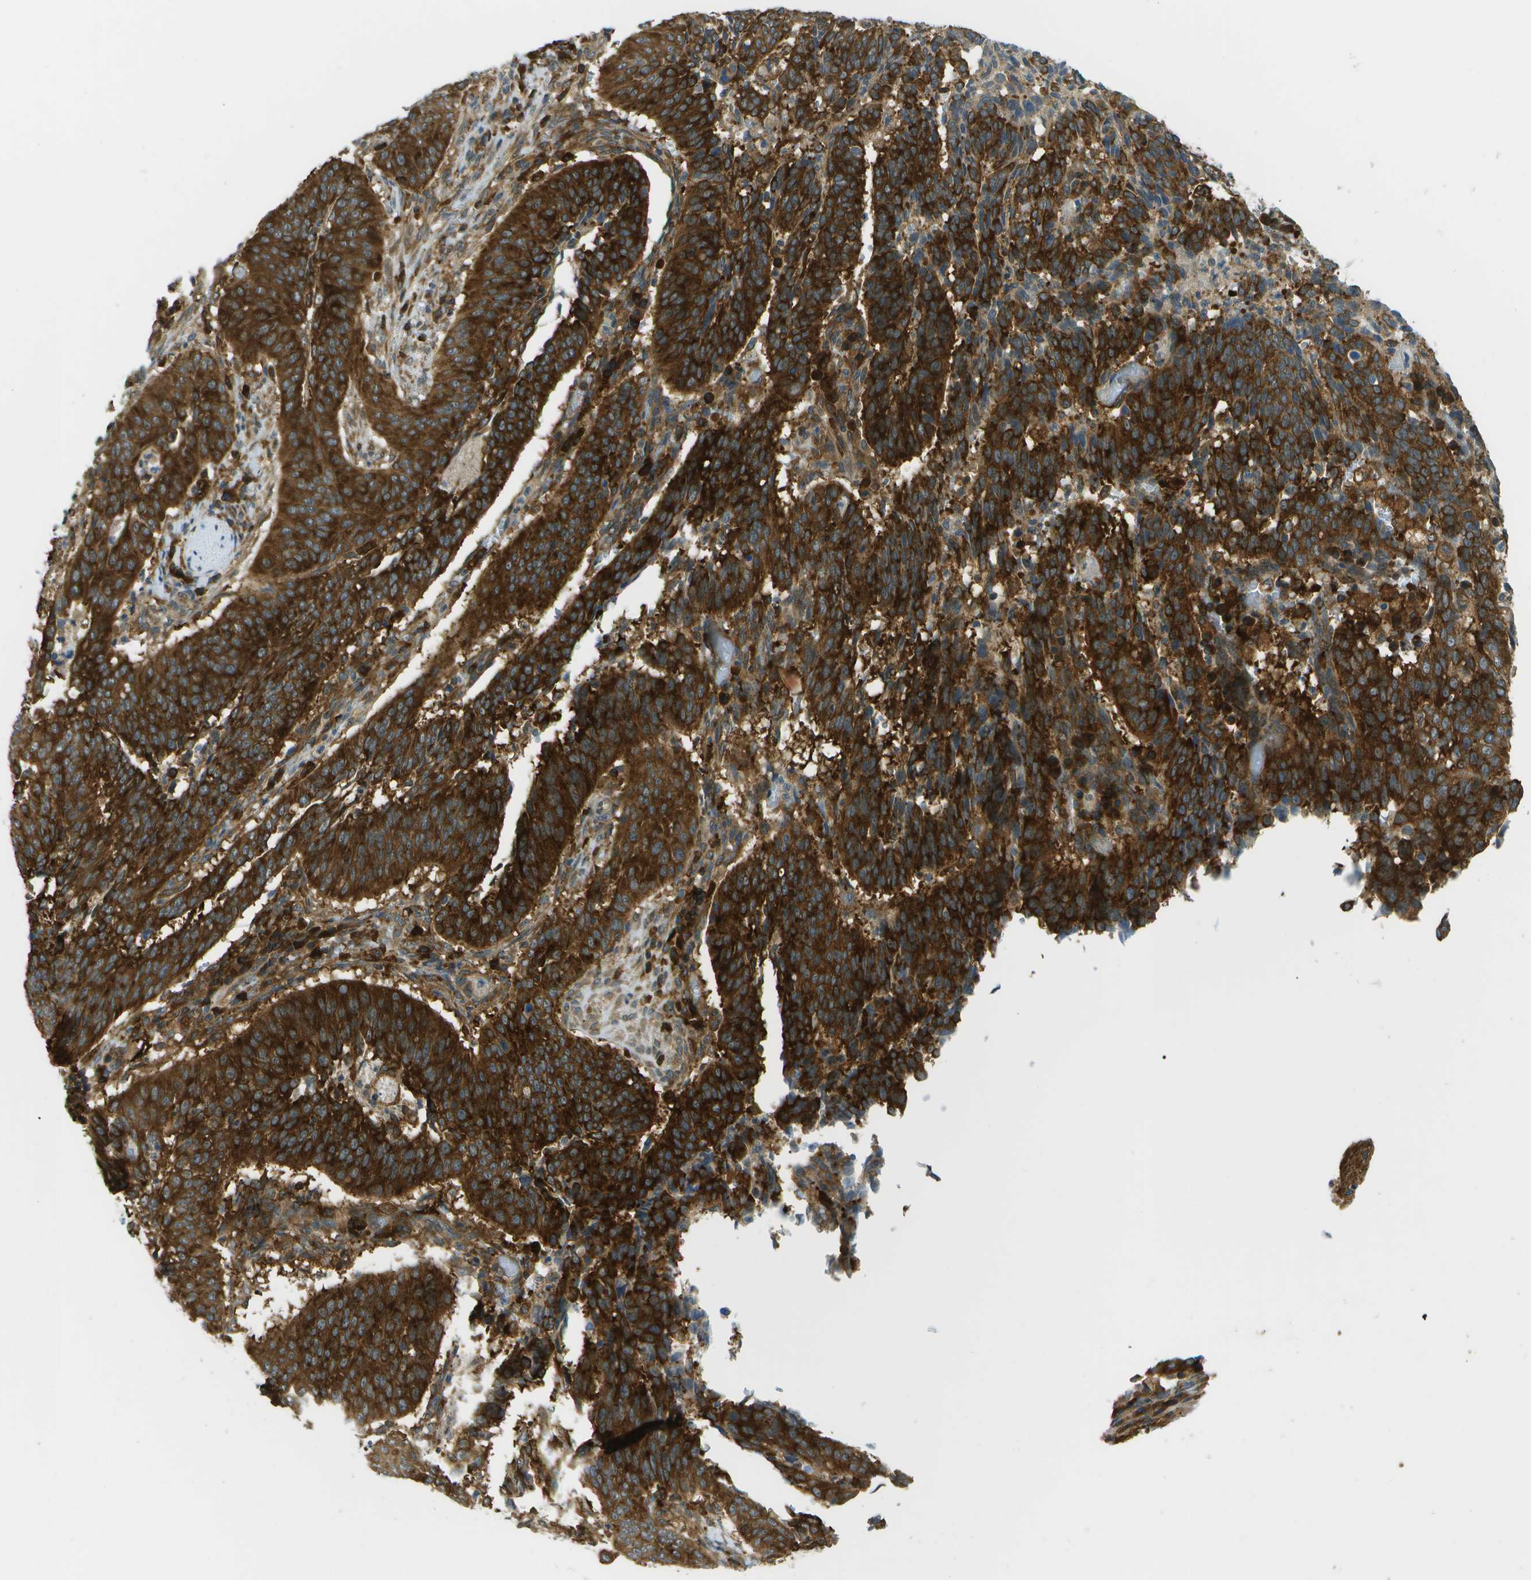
{"staining": {"intensity": "strong", "quantity": ">75%", "location": "cytoplasmic/membranous"}, "tissue": "cervical cancer", "cell_type": "Tumor cells", "image_type": "cancer", "snomed": [{"axis": "morphology", "description": "Normal tissue, NOS"}, {"axis": "morphology", "description": "Squamous cell carcinoma, NOS"}, {"axis": "topography", "description": "Cervix"}], "caption": "Immunohistochemistry (IHC) photomicrograph of human squamous cell carcinoma (cervical) stained for a protein (brown), which demonstrates high levels of strong cytoplasmic/membranous positivity in about >75% of tumor cells.", "gene": "TMTC1", "patient": {"sex": "female", "age": 39}}